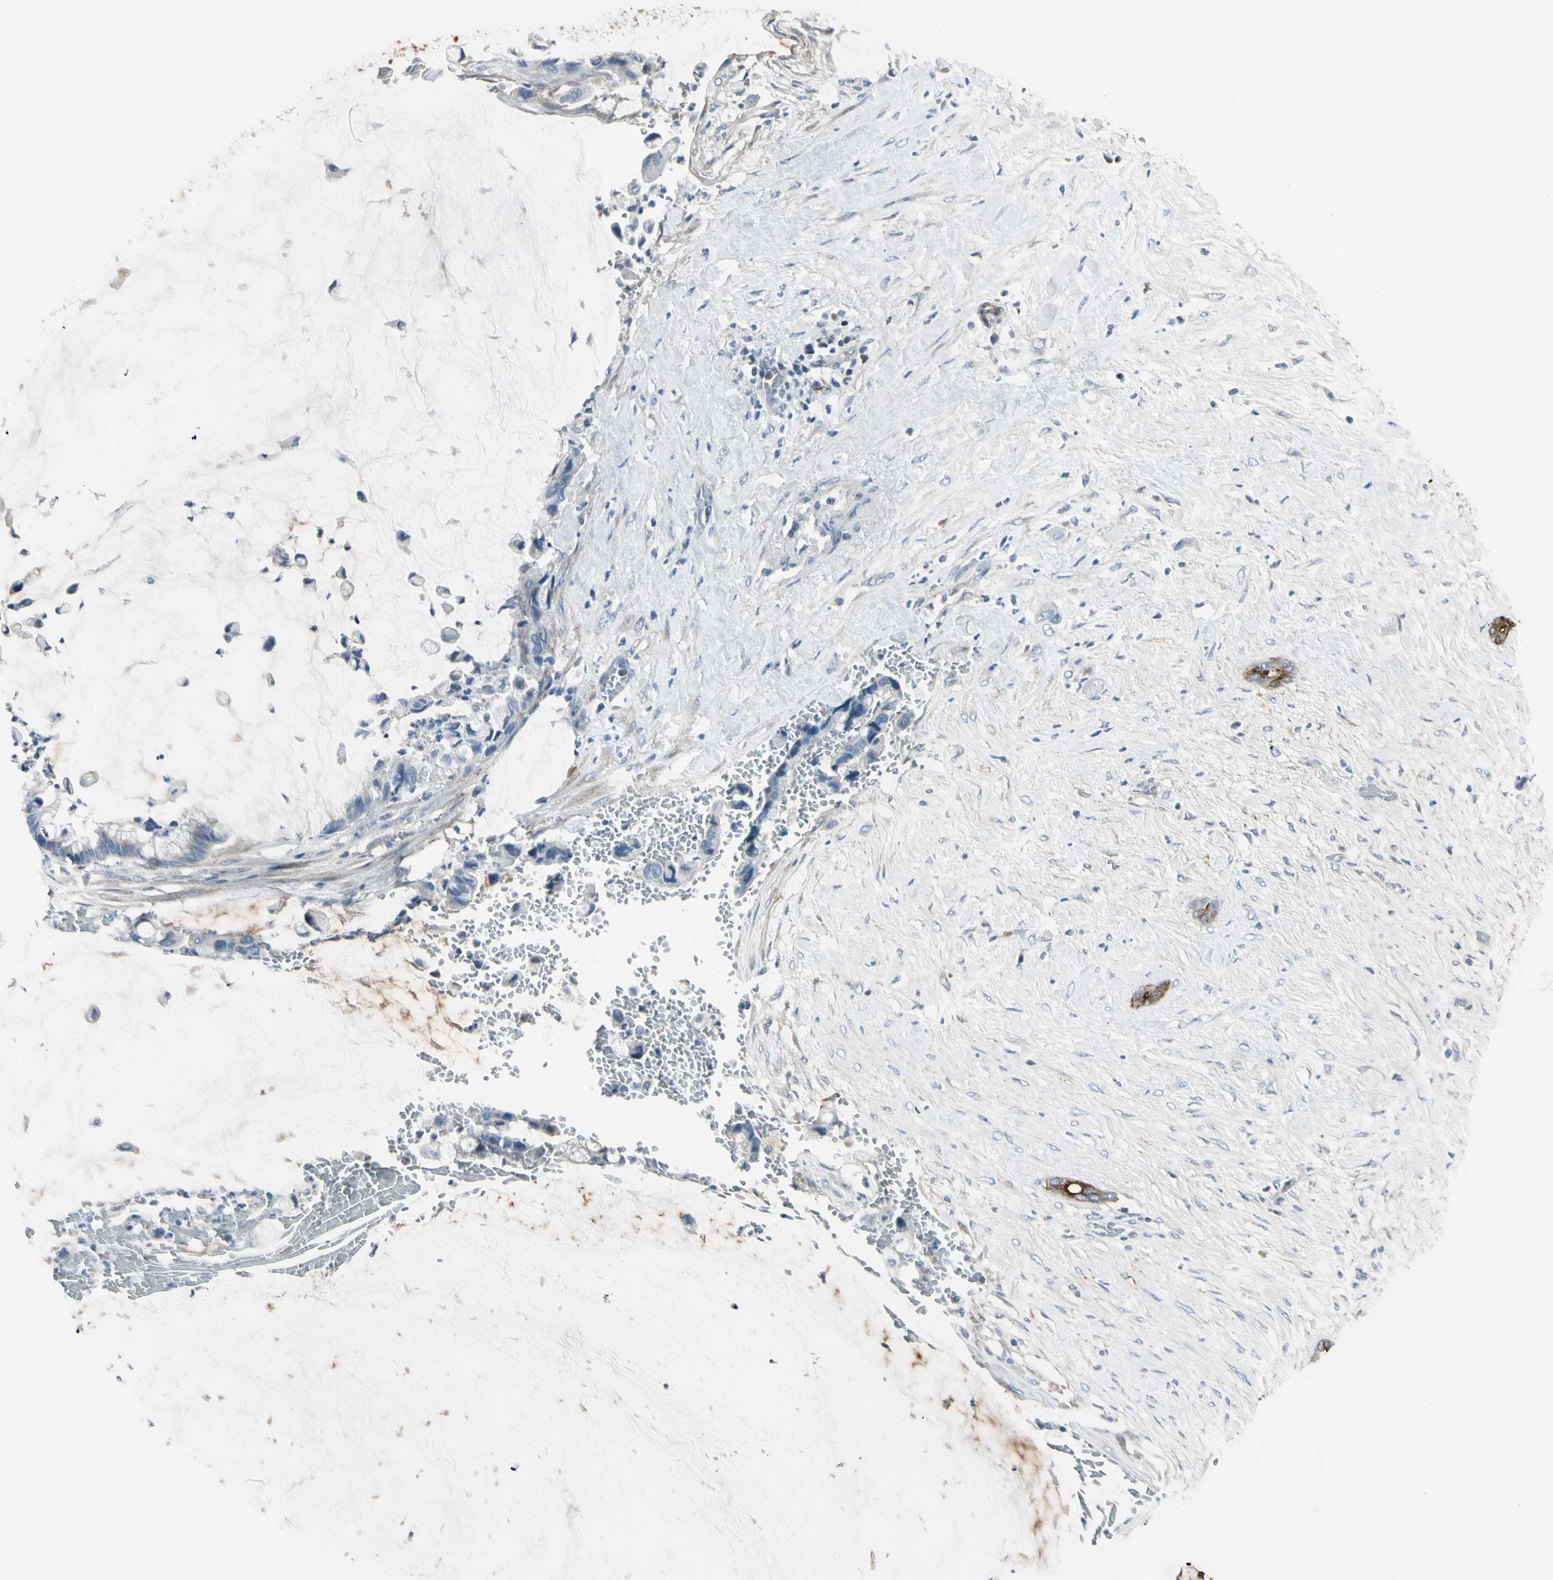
{"staining": {"intensity": "negative", "quantity": "none", "location": "none"}, "tissue": "pancreatic cancer", "cell_type": "Tumor cells", "image_type": "cancer", "snomed": [{"axis": "morphology", "description": "Adenocarcinoma, NOS"}, {"axis": "topography", "description": "Pancreas"}], "caption": "A micrograph of pancreatic cancer (adenocarcinoma) stained for a protein shows no brown staining in tumor cells. Nuclei are stained in blue.", "gene": "PIGR", "patient": {"sex": "male", "age": 41}}